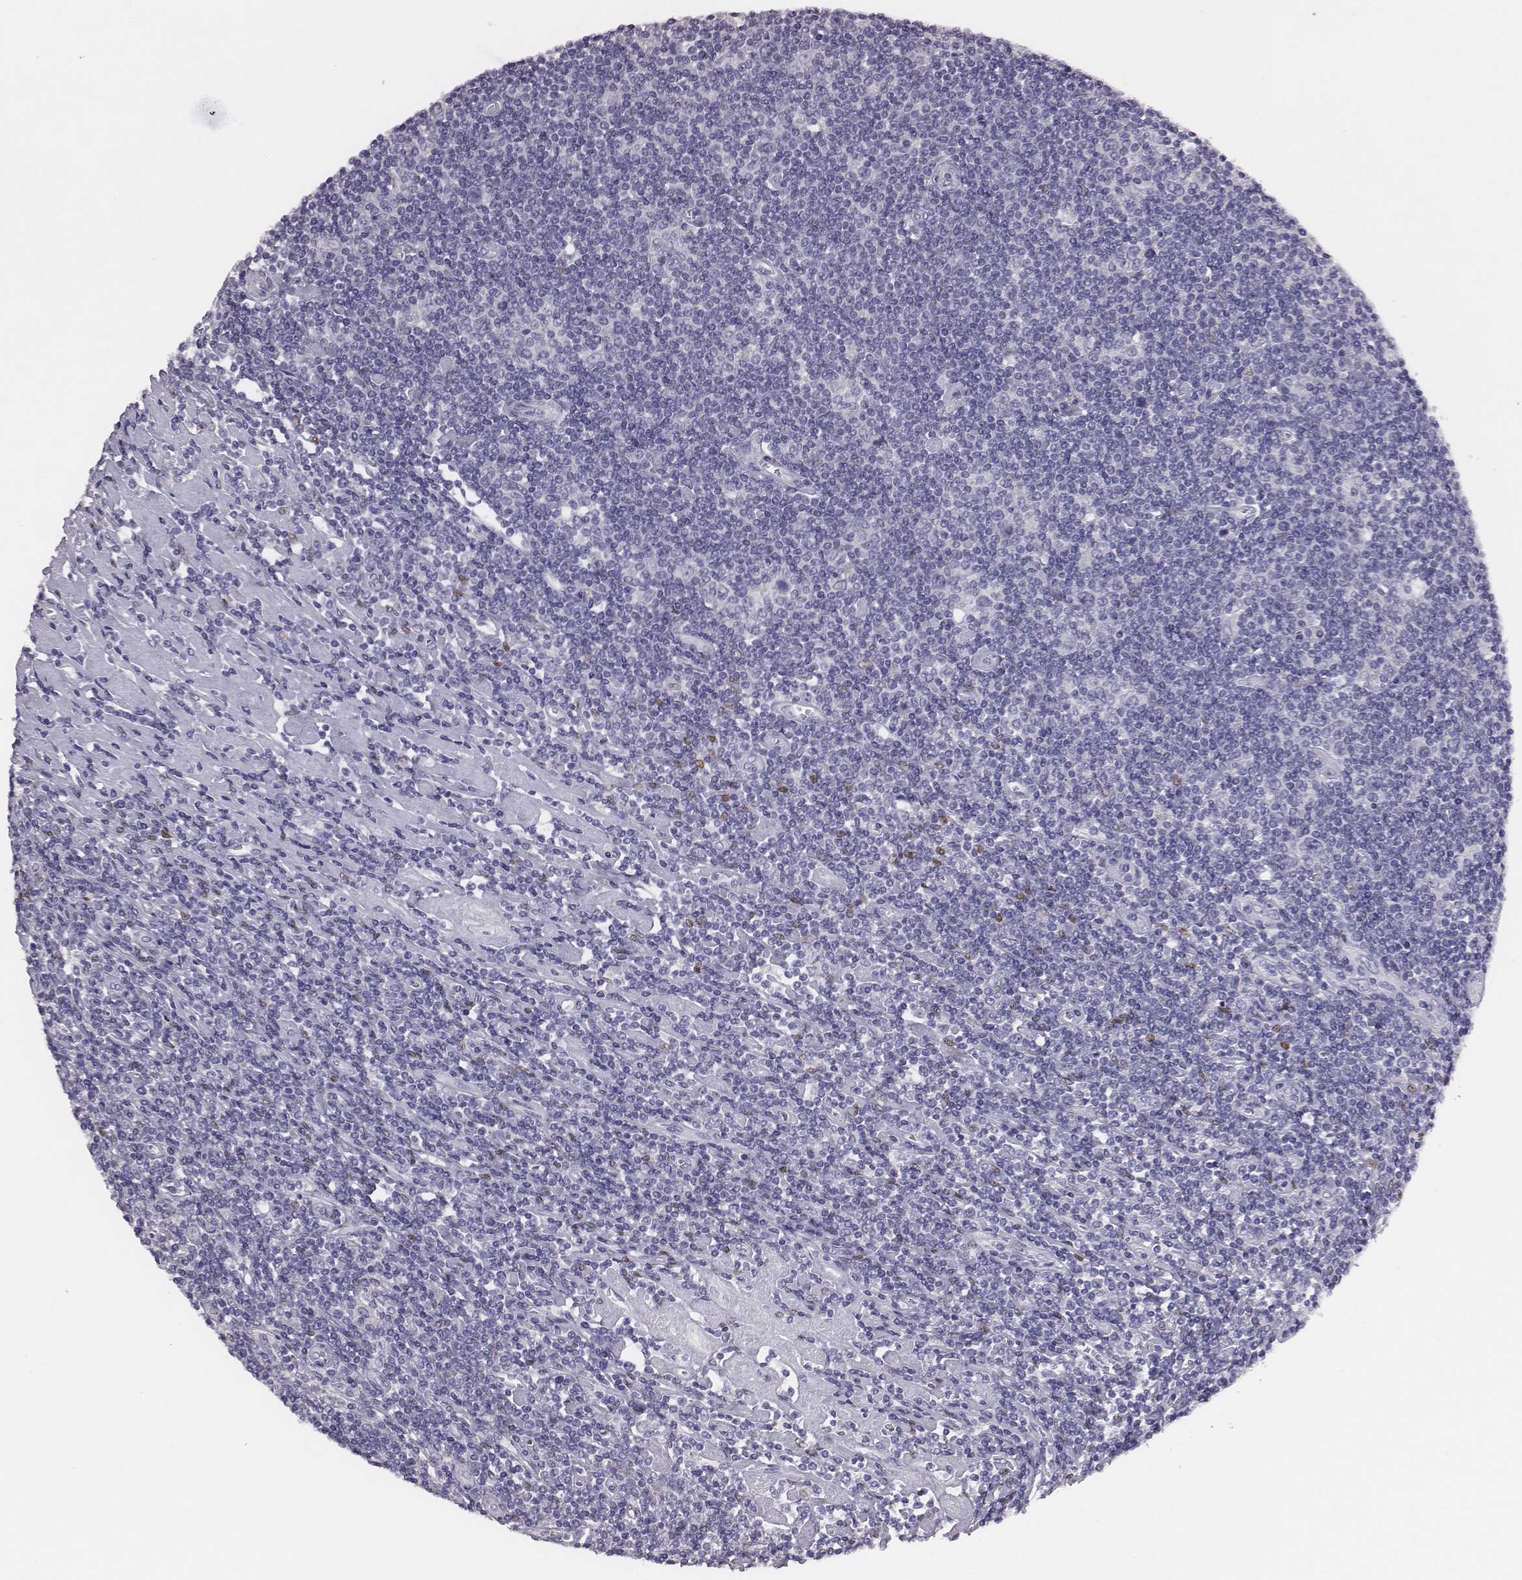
{"staining": {"intensity": "negative", "quantity": "none", "location": "none"}, "tissue": "lymphoma", "cell_type": "Tumor cells", "image_type": "cancer", "snomed": [{"axis": "morphology", "description": "Hodgkin's disease, NOS"}, {"axis": "topography", "description": "Lymph node"}], "caption": "Micrograph shows no protein staining in tumor cells of Hodgkin's disease tissue.", "gene": "EN1", "patient": {"sex": "male", "age": 40}}